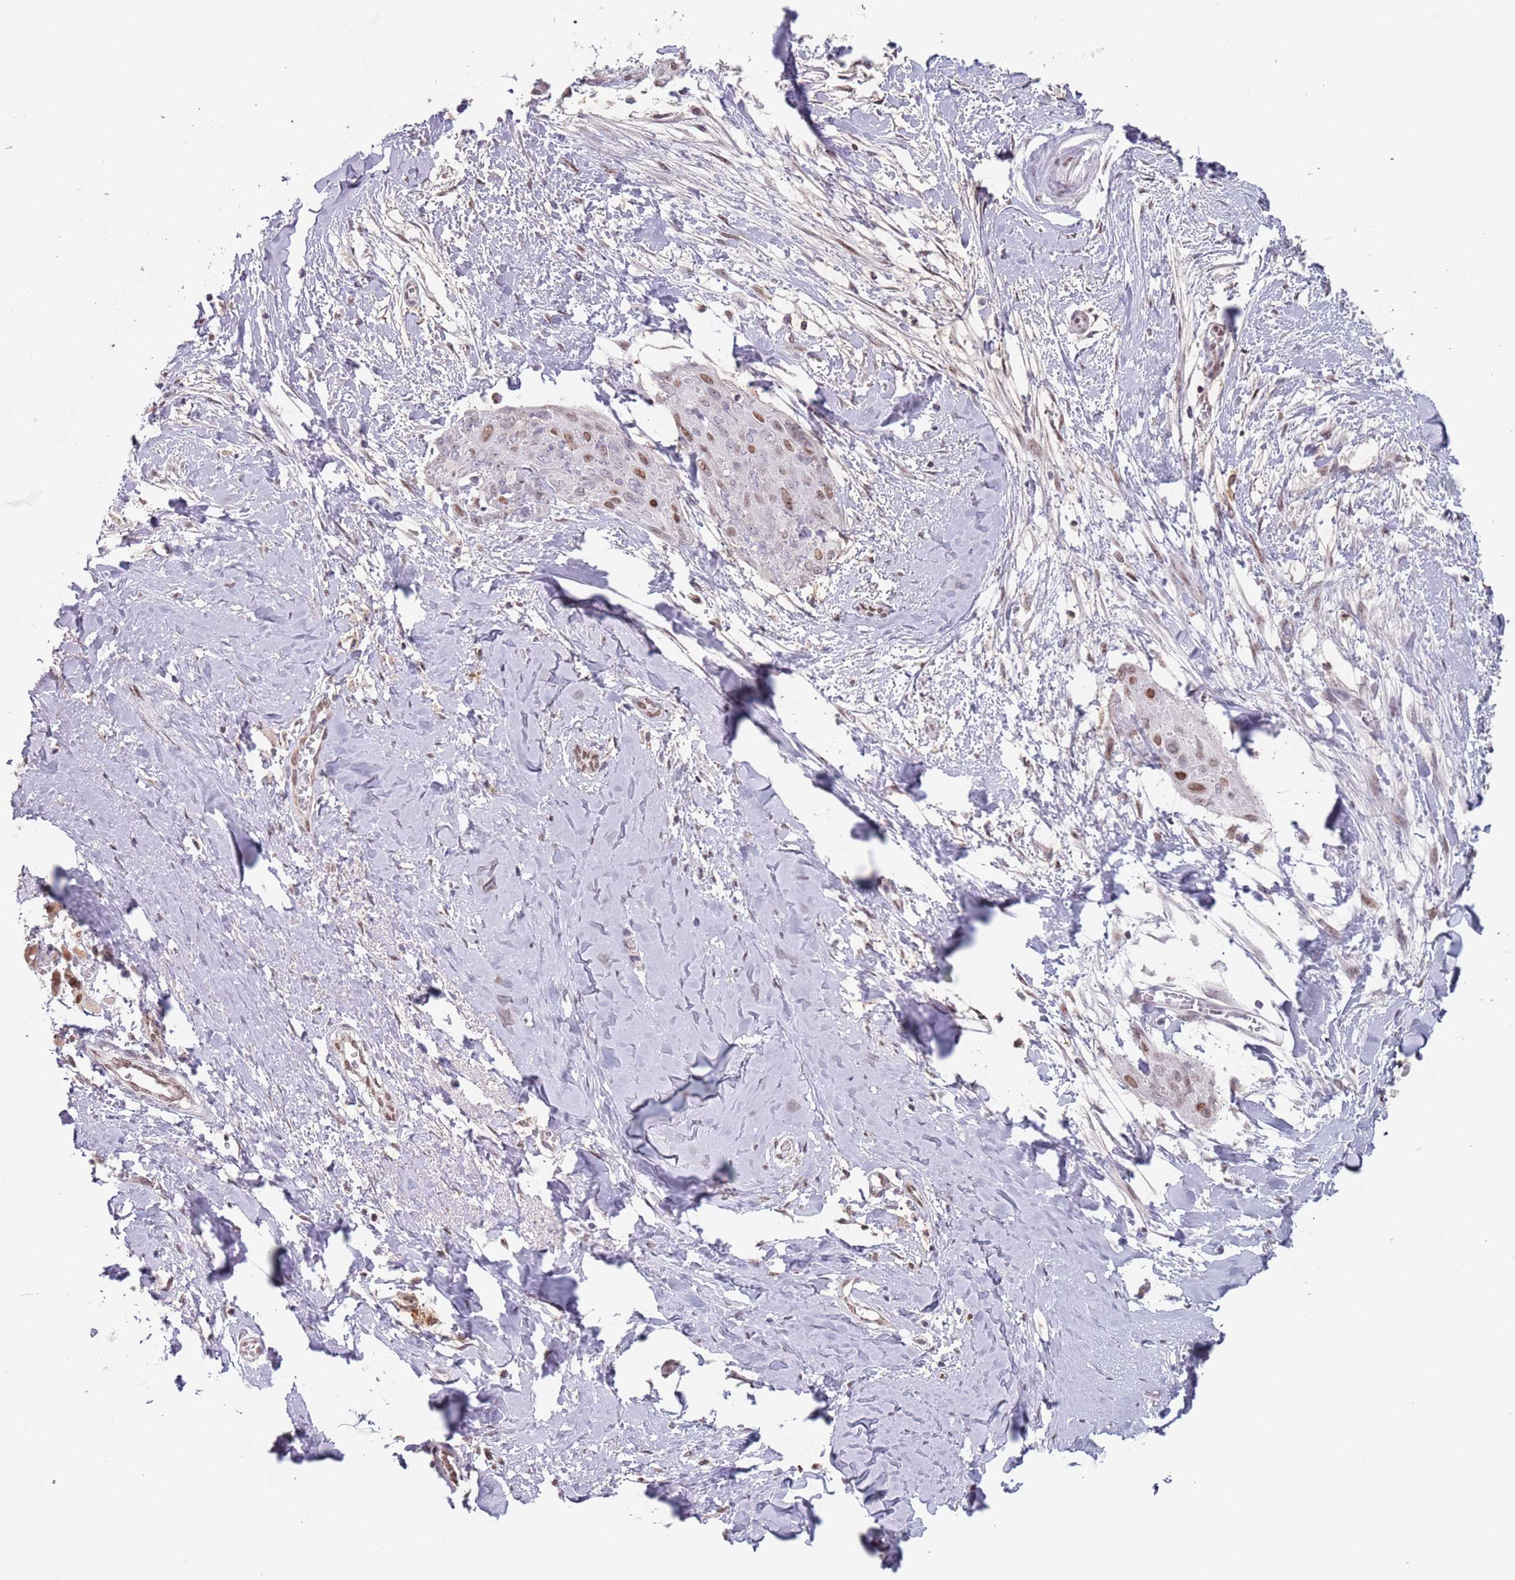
{"staining": {"intensity": "moderate", "quantity": "<25%", "location": "nuclear"}, "tissue": "skin cancer", "cell_type": "Tumor cells", "image_type": "cancer", "snomed": [{"axis": "morphology", "description": "Squamous cell carcinoma, NOS"}, {"axis": "topography", "description": "Skin"}, {"axis": "topography", "description": "Vulva"}], "caption": "Immunohistochemistry staining of skin squamous cell carcinoma, which demonstrates low levels of moderate nuclear staining in approximately <25% of tumor cells indicating moderate nuclear protein positivity. The staining was performed using DAB (brown) for protein detection and nuclei were counterstained in hematoxylin (blue).", "gene": "MFSD12", "patient": {"sex": "female", "age": 85}}